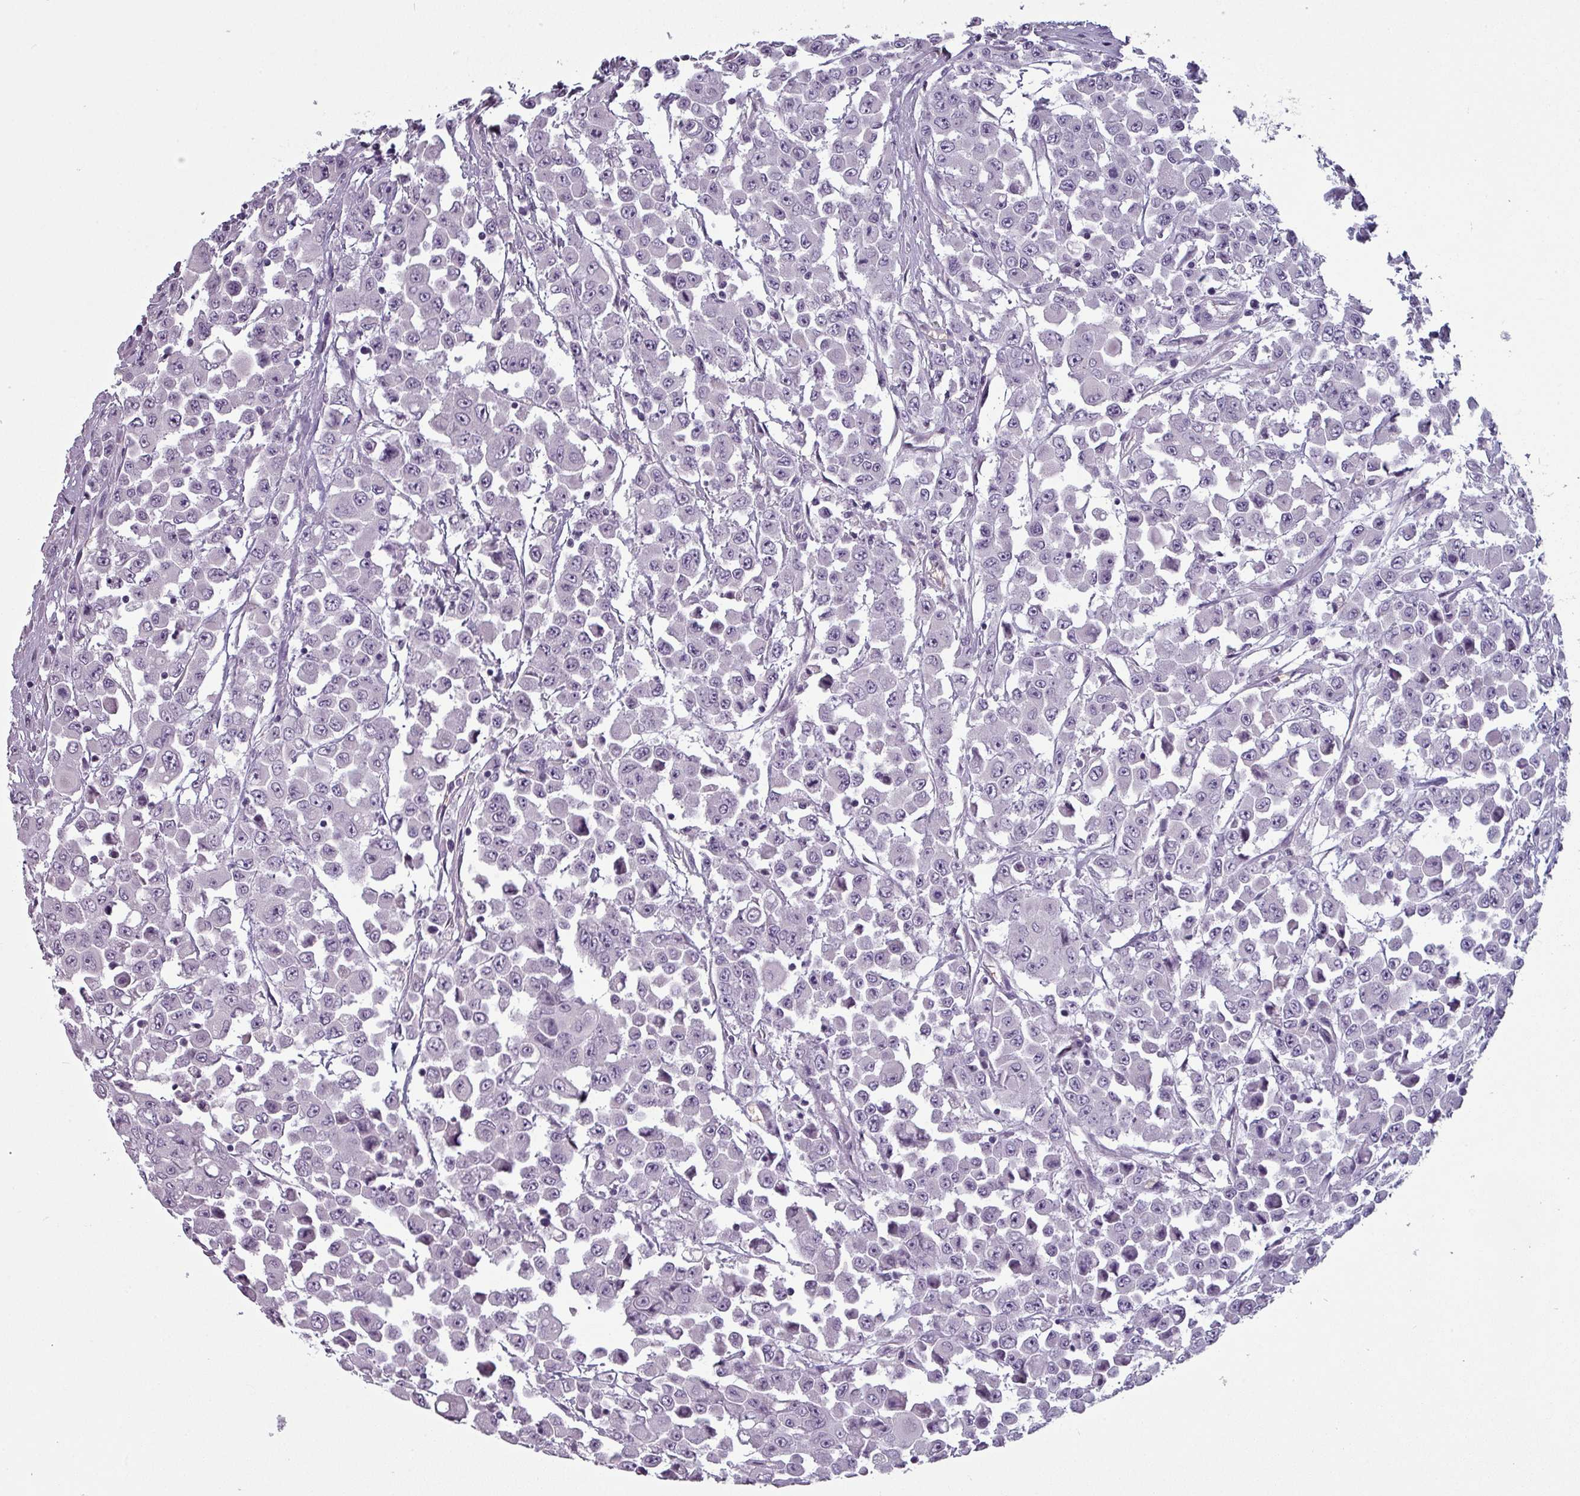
{"staining": {"intensity": "negative", "quantity": "none", "location": "none"}, "tissue": "colorectal cancer", "cell_type": "Tumor cells", "image_type": "cancer", "snomed": [{"axis": "morphology", "description": "Adenocarcinoma, NOS"}, {"axis": "topography", "description": "Colon"}], "caption": "Immunohistochemical staining of human colorectal cancer (adenocarcinoma) exhibits no significant positivity in tumor cells.", "gene": "AREL1", "patient": {"sex": "male", "age": 51}}